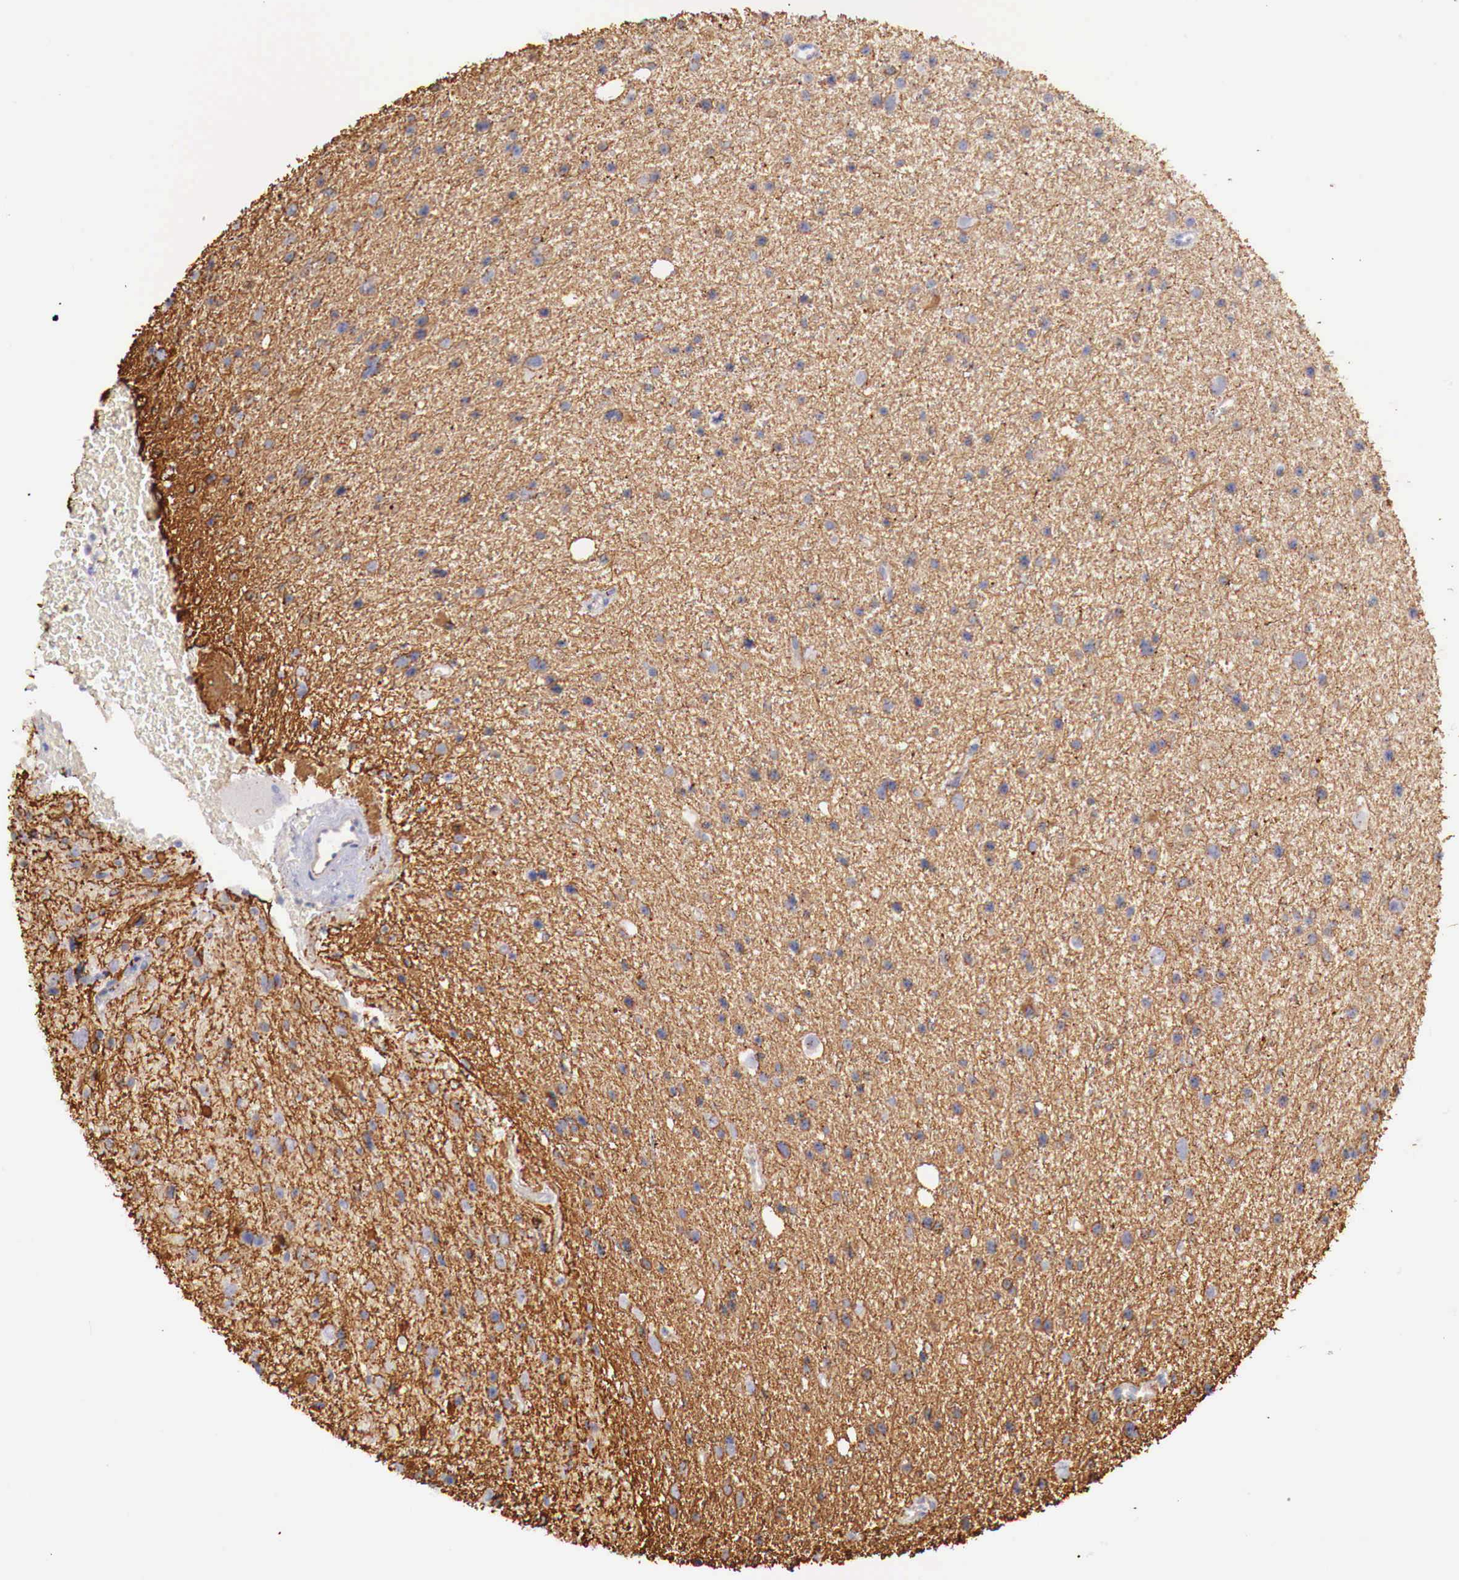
{"staining": {"intensity": "weak", "quantity": ">75%", "location": "cytoplasmic/membranous"}, "tissue": "glioma", "cell_type": "Tumor cells", "image_type": "cancer", "snomed": [{"axis": "morphology", "description": "Glioma, malignant, Low grade"}, {"axis": "topography", "description": "Brain"}], "caption": "Protein analysis of glioma tissue demonstrates weak cytoplasmic/membranous expression in about >75% of tumor cells.", "gene": "KLHDC7B", "patient": {"sex": "female", "age": 46}}